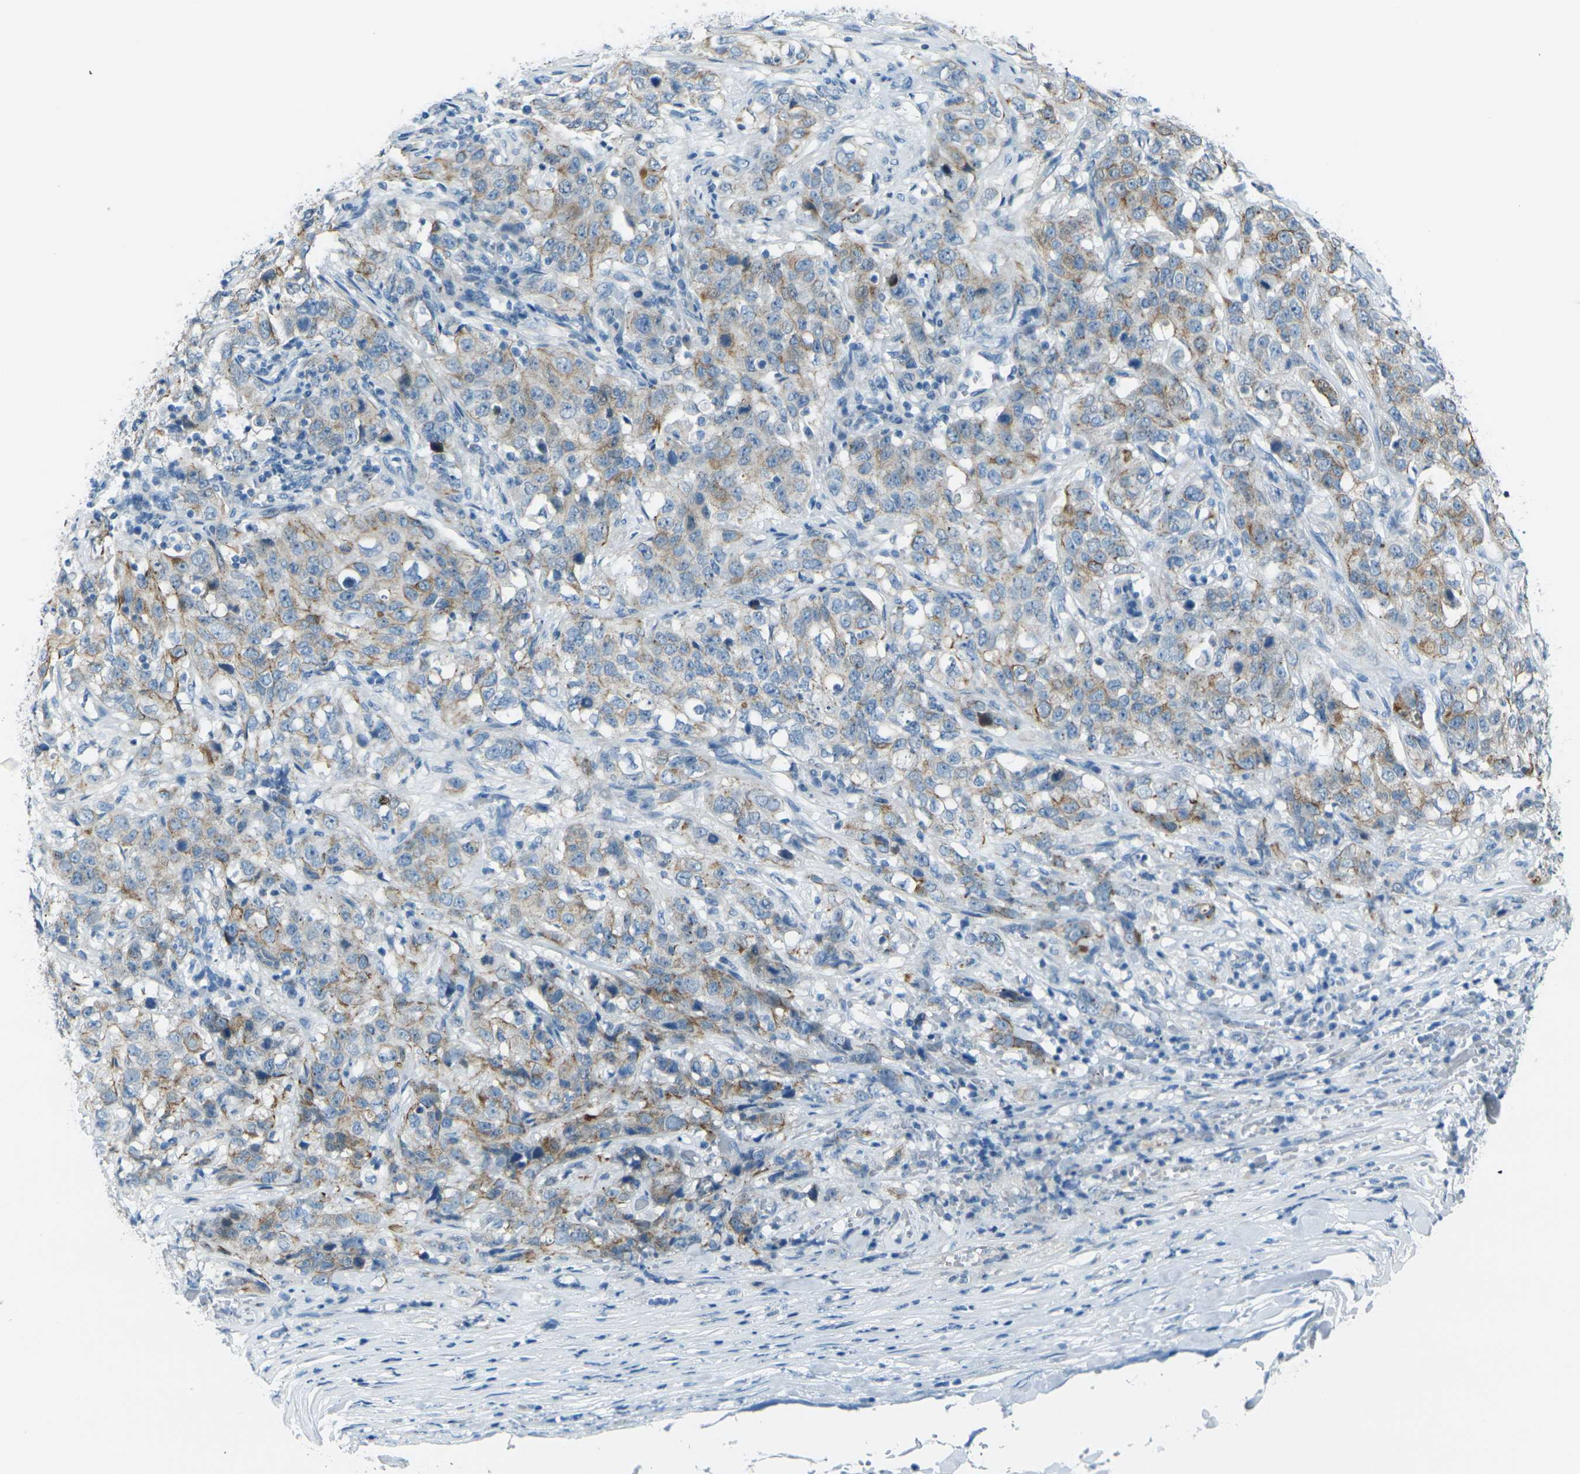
{"staining": {"intensity": "moderate", "quantity": ">75%", "location": "cytoplasmic/membranous"}, "tissue": "stomach cancer", "cell_type": "Tumor cells", "image_type": "cancer", "snomed": [{"axis": "morphology", "description": "Adenocarcinoma, NOS"}, {"axis": "topography", "description": "Stomach"}], "caption": "Moderate cytoplasmic/membranous protein positivity is identified in about >75% of tumor cells in stomach cancer.", "gene": "ANKRD46", "patient": {"sex": "male", "age": 48}}